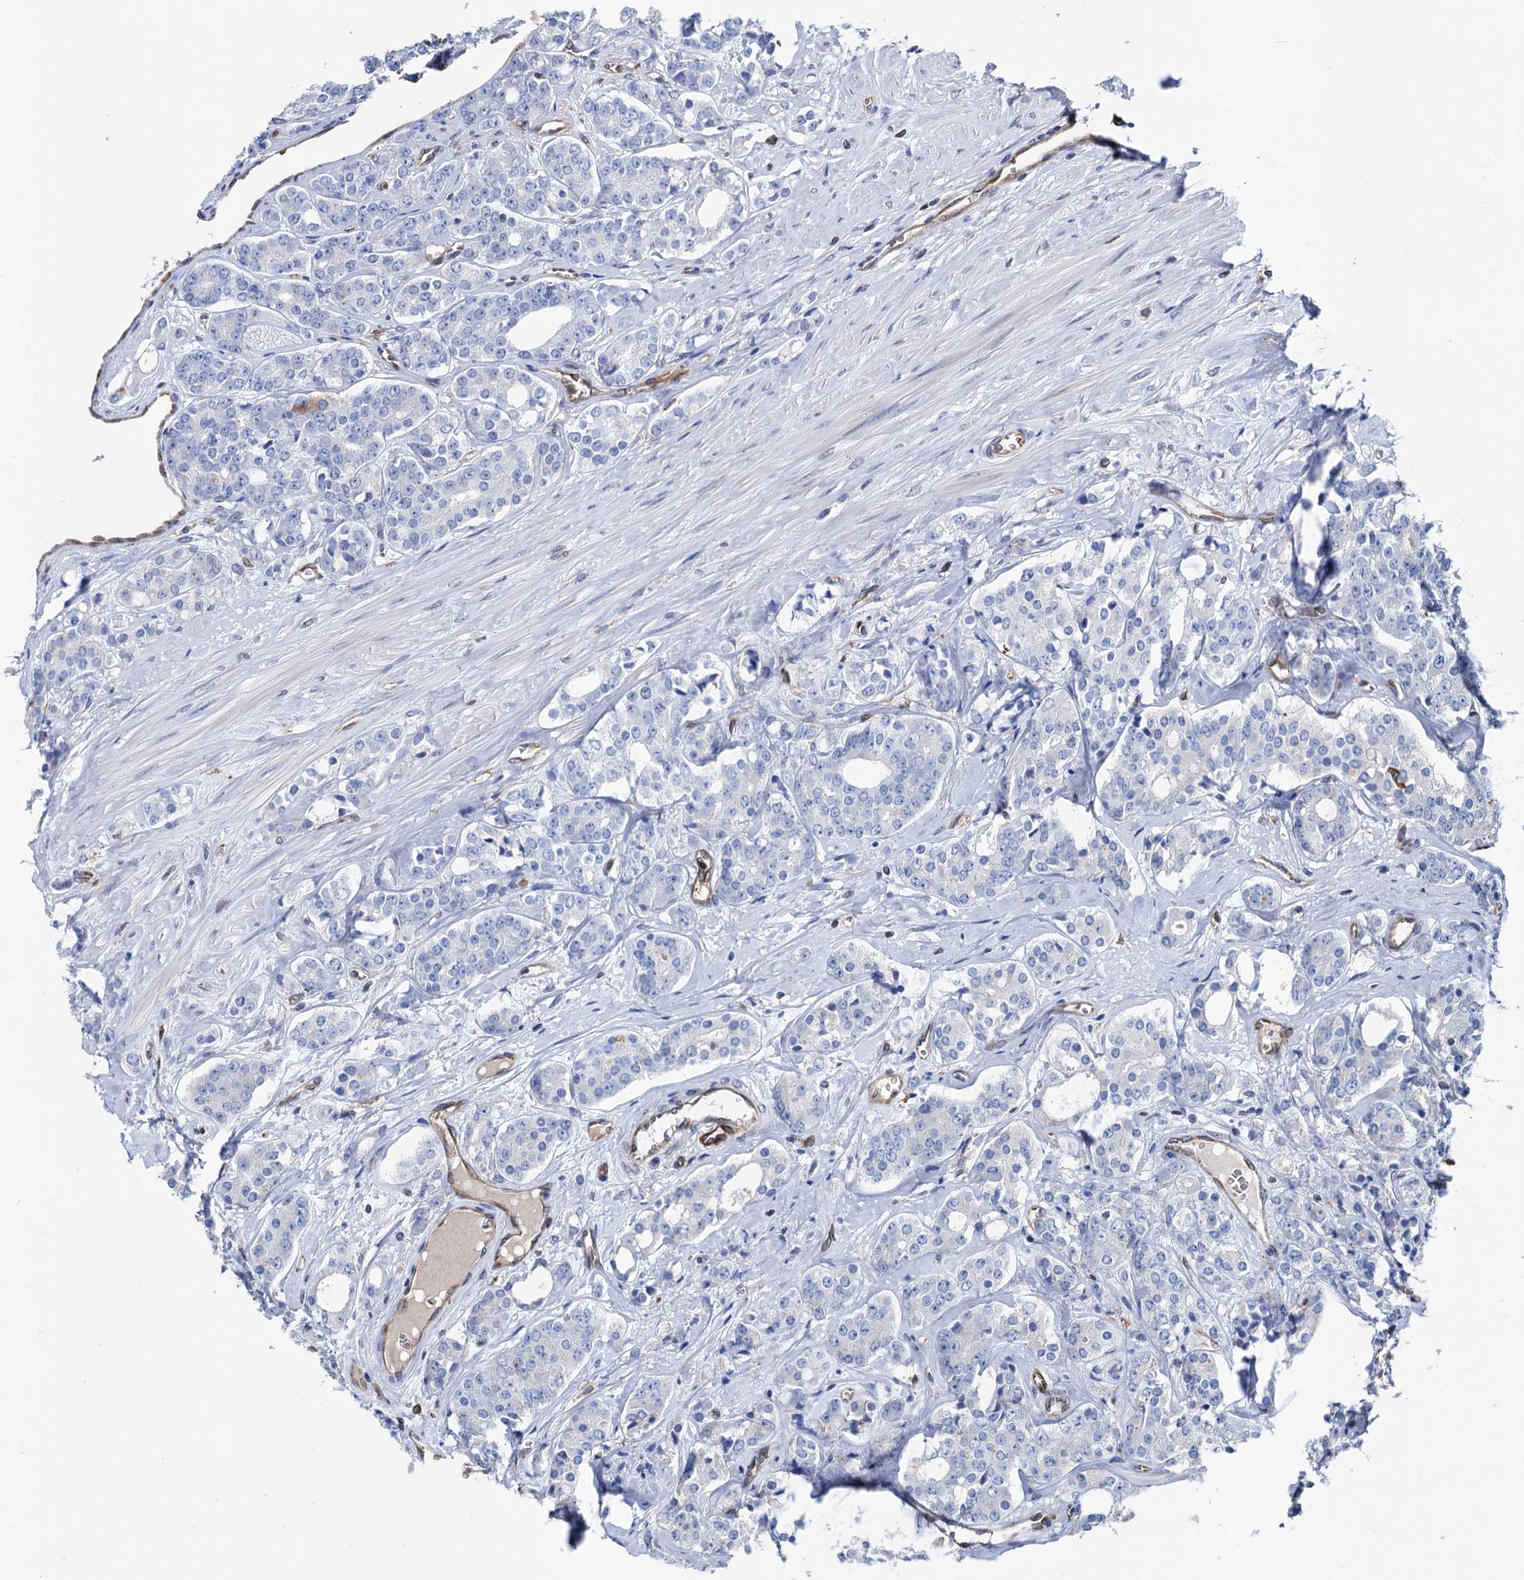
{"staining": {"intensity": "negative", "quantity": "none", "location": "none"}, "tissue": "prostate cancer", "cell_type": "Tumor cells", "image_type": "cancer", "snomed": [{"axis": "morphology", "description": "Adenocarcinoma, High grade"}, {"axis": "topography", "description": "Prostate"}], "caption": "Immunohistochemistry (IHC) image of neoplastic tissue: human prostate cancer (adenocarcinoma (high-grade)) stained with DAB shows no significant protein positivity in tumor cells. (DAB (3,3'-diaminobenzidine) immunohistochemistry (IHC) with hematoxylin counter stain).", "gene": "STING1", "patient": {"sex": "male", "age": 62}}